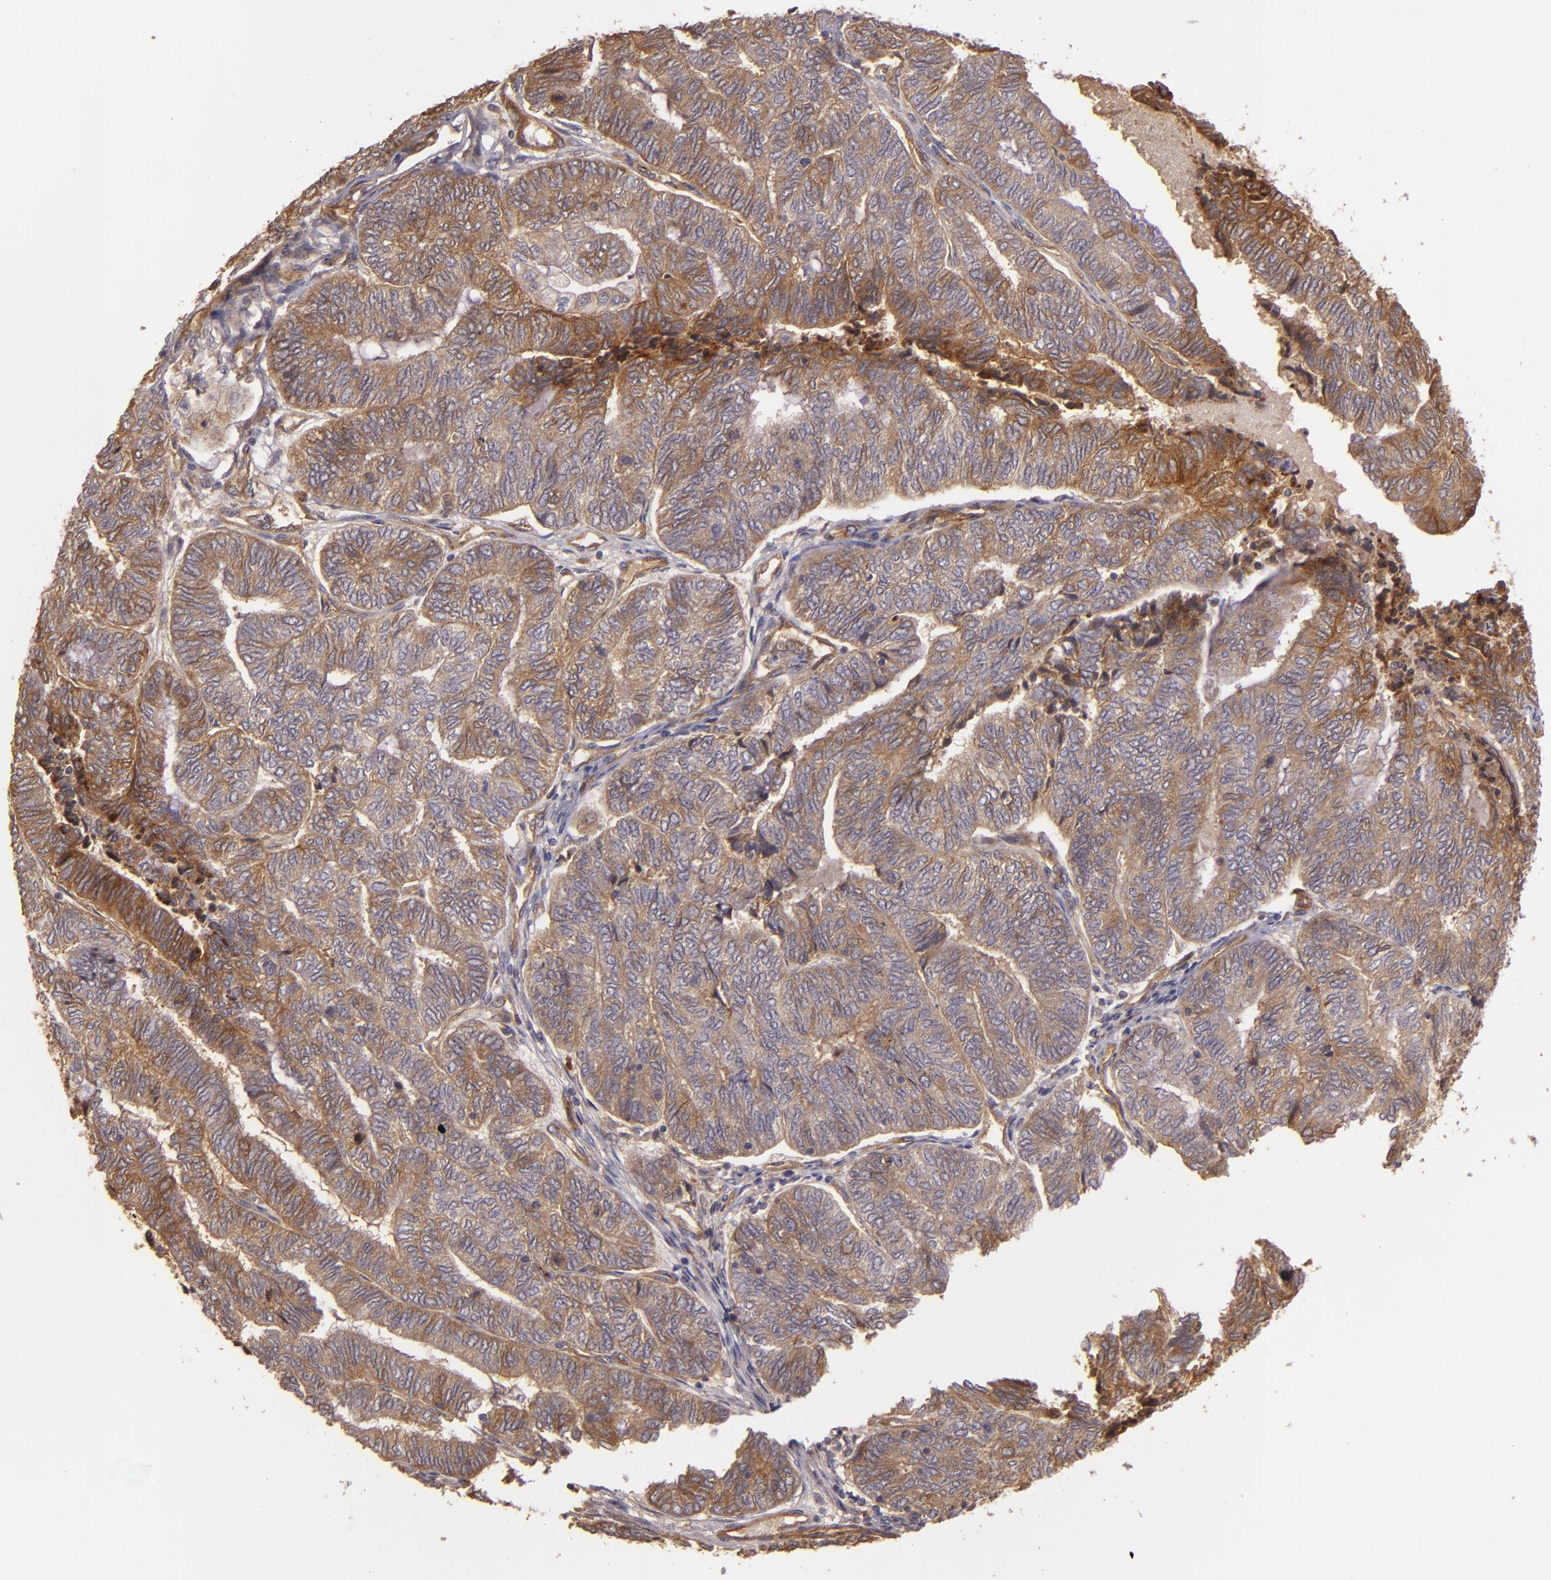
{"staining": {"intensity": "moderate", "quantity": ">75%", "location": "cytoplasmic/membranous"}, "tissue": "endometrial cancer", "cell_type": "Tumor cells", "image_type": "cancer", "snomed": [{"axis": "morphology", "description": "Adenocarcinoma, NOS"}, {"axis": "topography", "description": "Uterus"}, {"axis": "topography", "description": "Endometrium"}], "caption": "Moderate cytoplasmic/membranous positivity is appreciated in approximately >75% of tumor cells in endometrial cancer. The staining is performed using DAB (3,3'-diaminobenzidine) brown chromogen to label protein expression. The nuclei are counter-stained blue using hematoxylin.", "gene": "ECE1", "patient": {"sex": "female", "age": 70}}